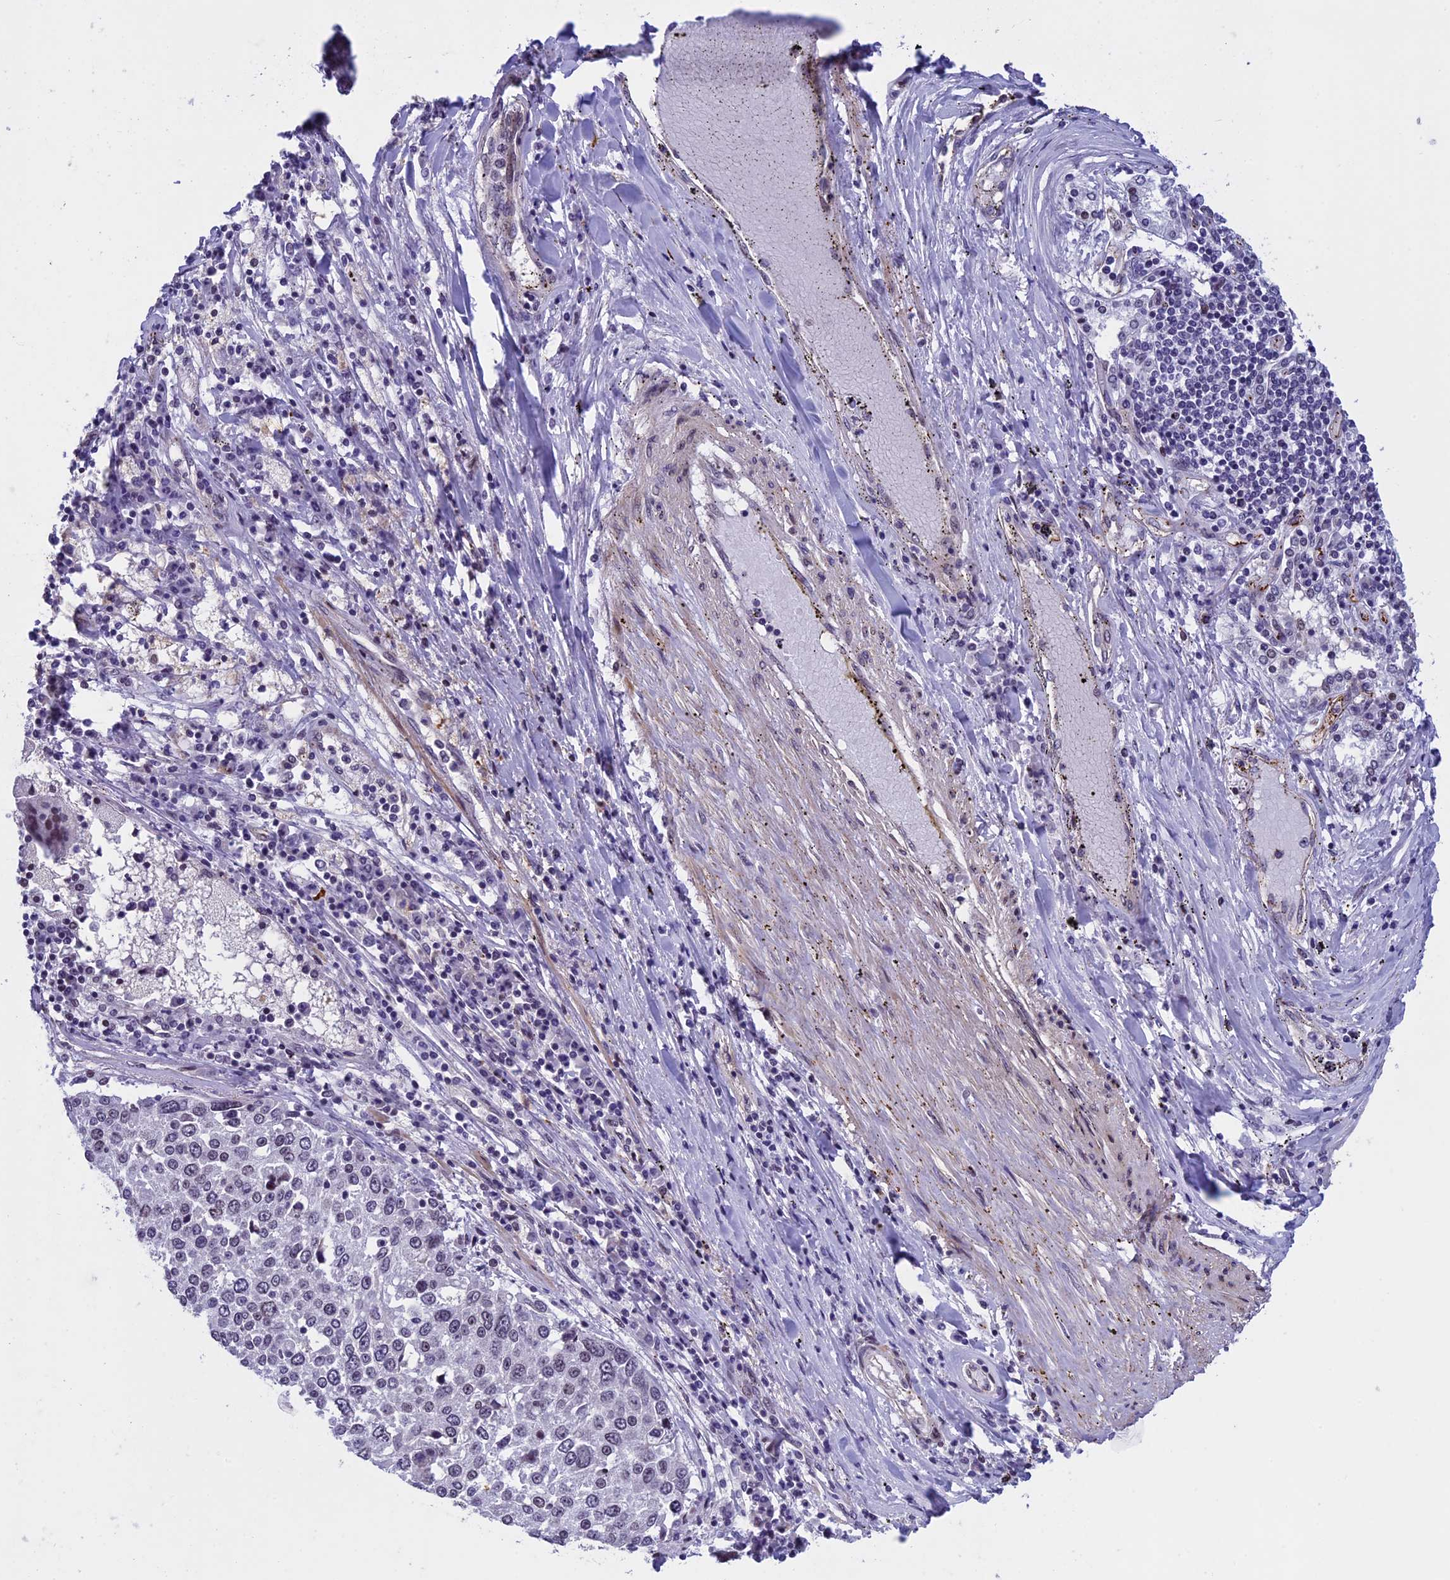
{"staining": {"intensity": "weak", "quantity": "25%-75%", "location": "nuclear"}, "tissue": "lung cancer", "cell_type": "Tumor cells", "image_type": "cancer", "snomed": [{"axis": "morphology", "description": "Squamous cell carcinoma, NOS"}, {"axis": "topography", "description": "Lung"}], "caption": "Squamous cell carcinoma (lung) was stained to show a protein in brown. There is low levels of weak nuclear positivity in approximately 25%-75% of tumor cells.", "gene": "NIPBL", "patient": {"sex": "male", "age": 65}}